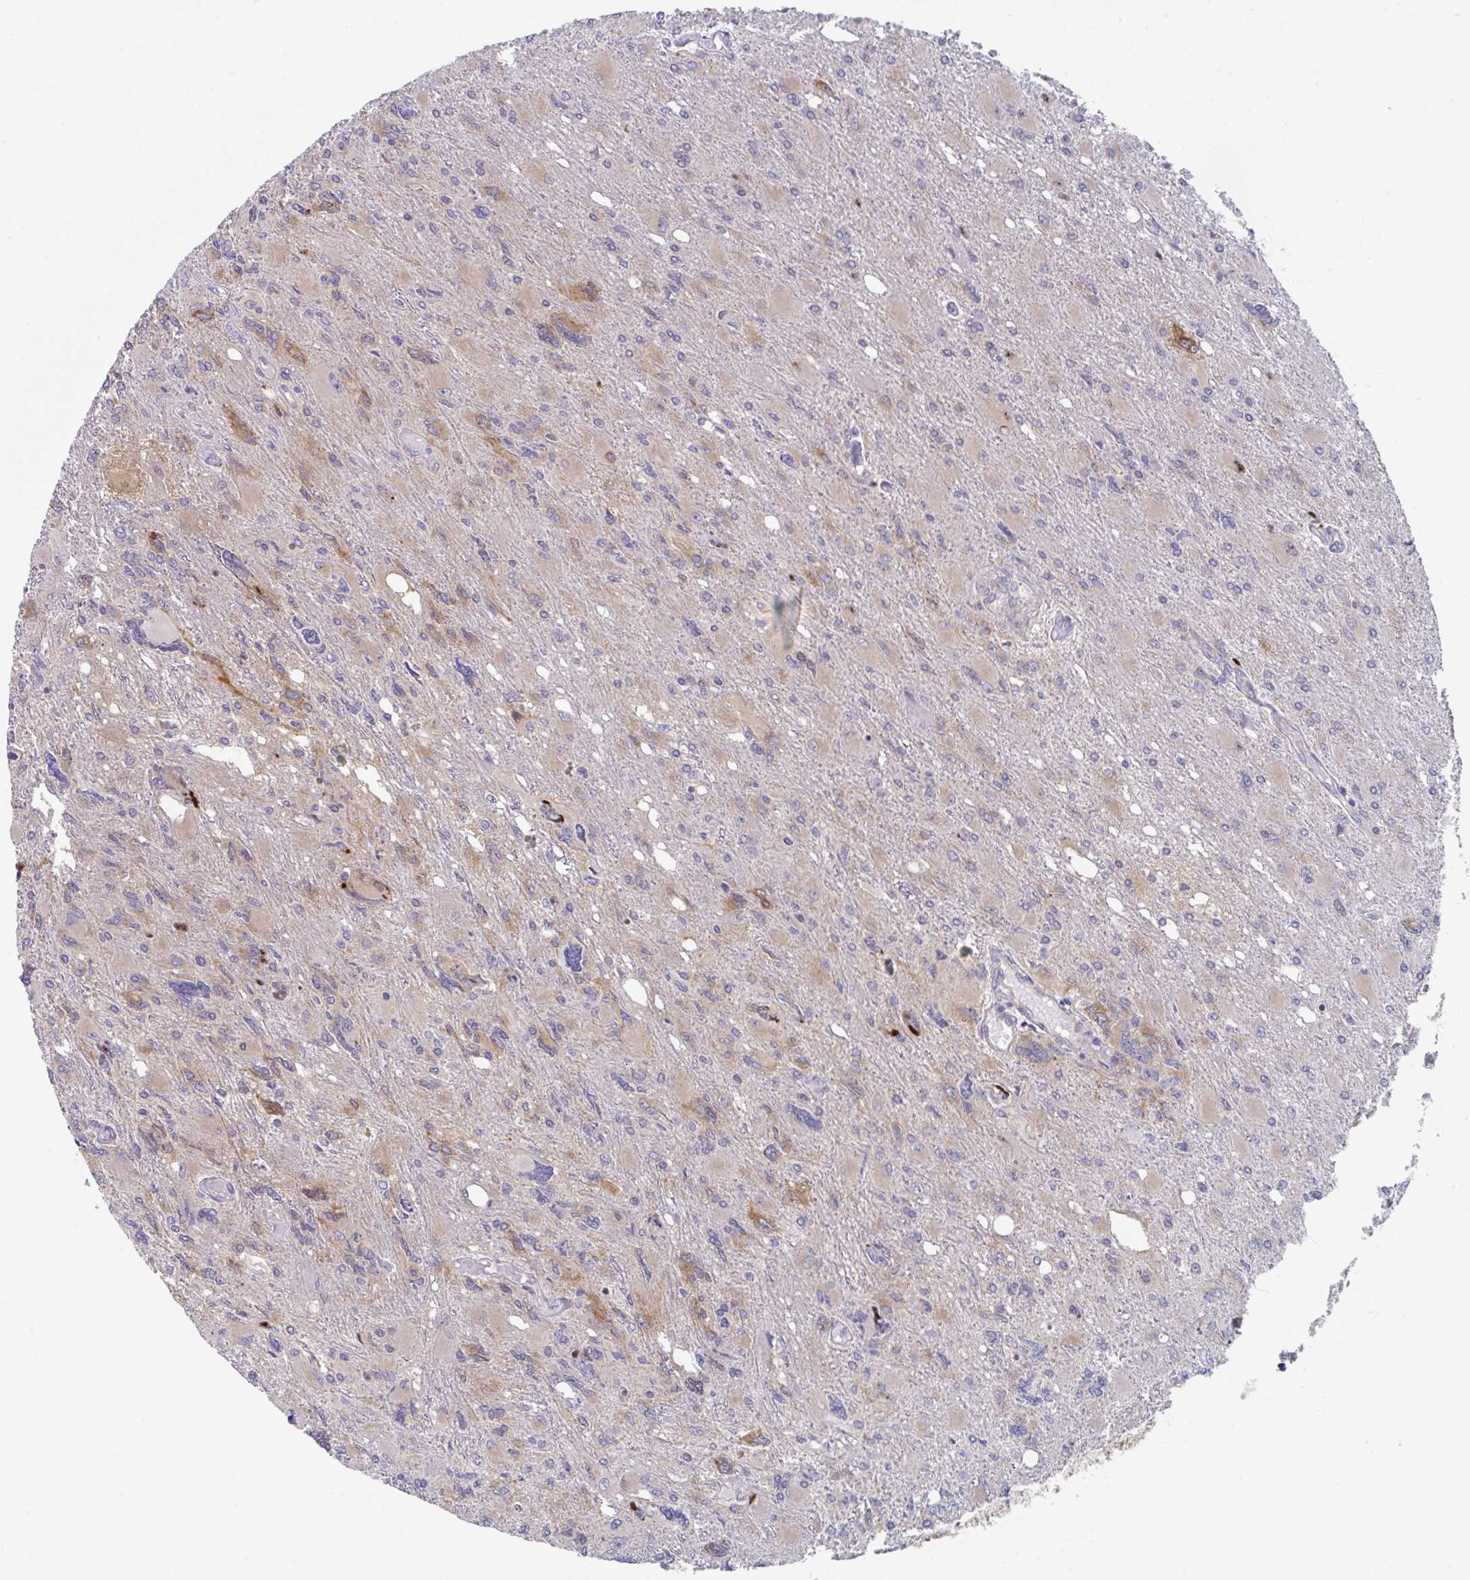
{"staining": {"intensity": "negative", "quantity": "none", "location": "none"}, "tissue": "glioma", "cell_type": "Tumor cells", "image_type": "cancer", "snomed": [{"axis": "morphology", "description": "Glioma, malignant, High grade"}, {"axis": "topography", "description": "Brain"}], "caption": "IHC of glioma displays no positivity in tumor cells.", "gene": "AMPD2", "patient": {"sex": "male", "age": 67}}